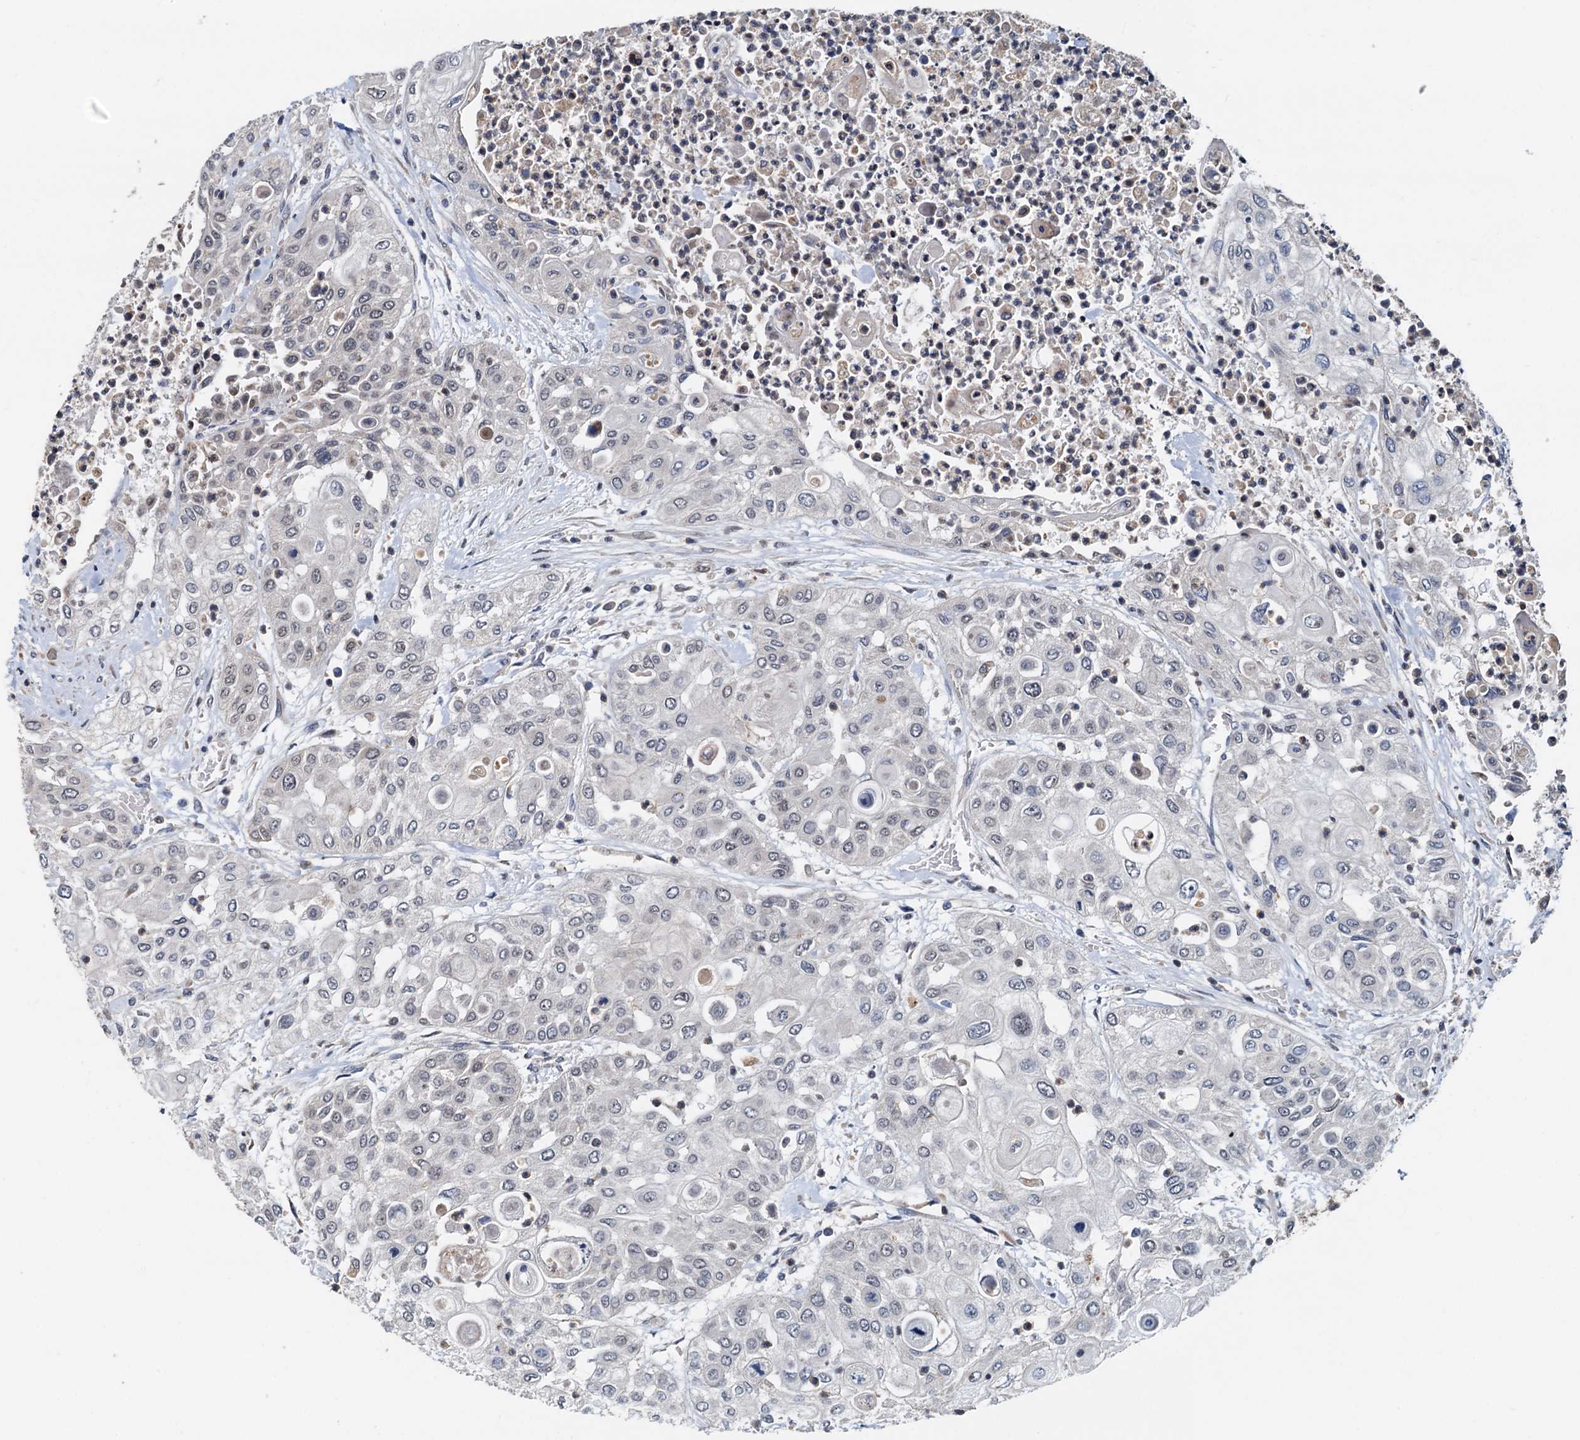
{"staining": {"intensity": "negative", "quantity": "none", "location": "none"}, "tissue": "urothelial cancer", "cell_type": "Tumor cells", "image_type": "cancer", "snomed": [{"axis": "morphology", "description": "Urothelial carcinoma, High grade"}, {"axis": "topography", "description": "Urinary bladder"}], "caption": "The histopathology image displays no significant staining in tumor cells of urothelial carcinoma (high-grade). (Immunohistochemistry, brightfield microscopy, high magnification).", "gene": "MCMBP", "patient": {"sex": "female", "age": 79}}